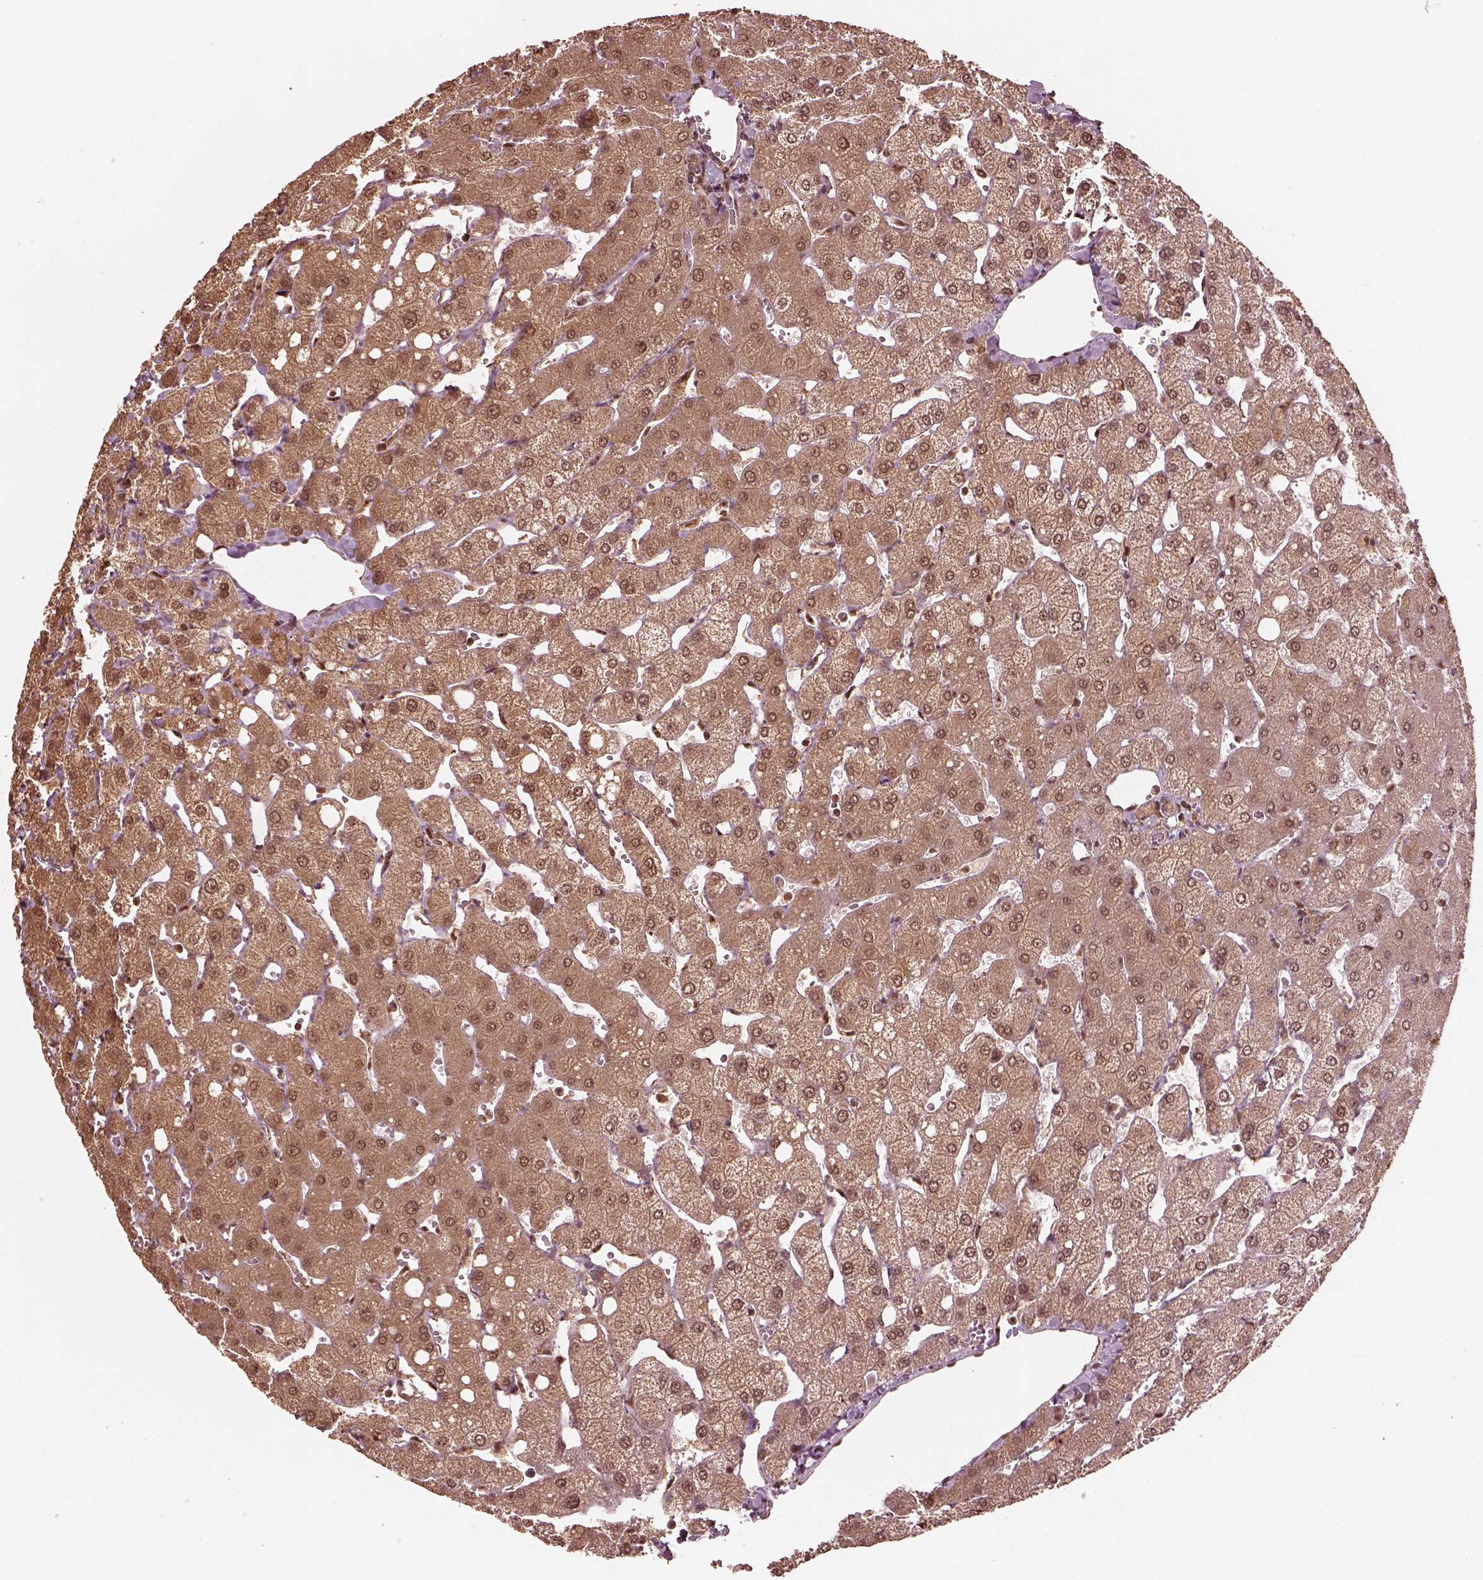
{"staining": {"intensity": "weak", "quantity": ">75%", "location": "cytoplasmic/membranous"}, "tissue": "liver", "cell_type": "Cholangiocytes", "image_type": "normal", "snomed": [{"axis": "morphology", "description": "Normal tissue, NOS"}, {"axis": "topography", "description": "Liver"}], "caption": "A low amount of weak cytoplasmic/membranous positivity is appreciated in about >75% of cholangiocytes in unremarkable liver. The protein of interest is shown in brown color, while the nuclei are stained blue.", "gene": "PSMC5", "patient": {"sex": "female", "age": 54}}